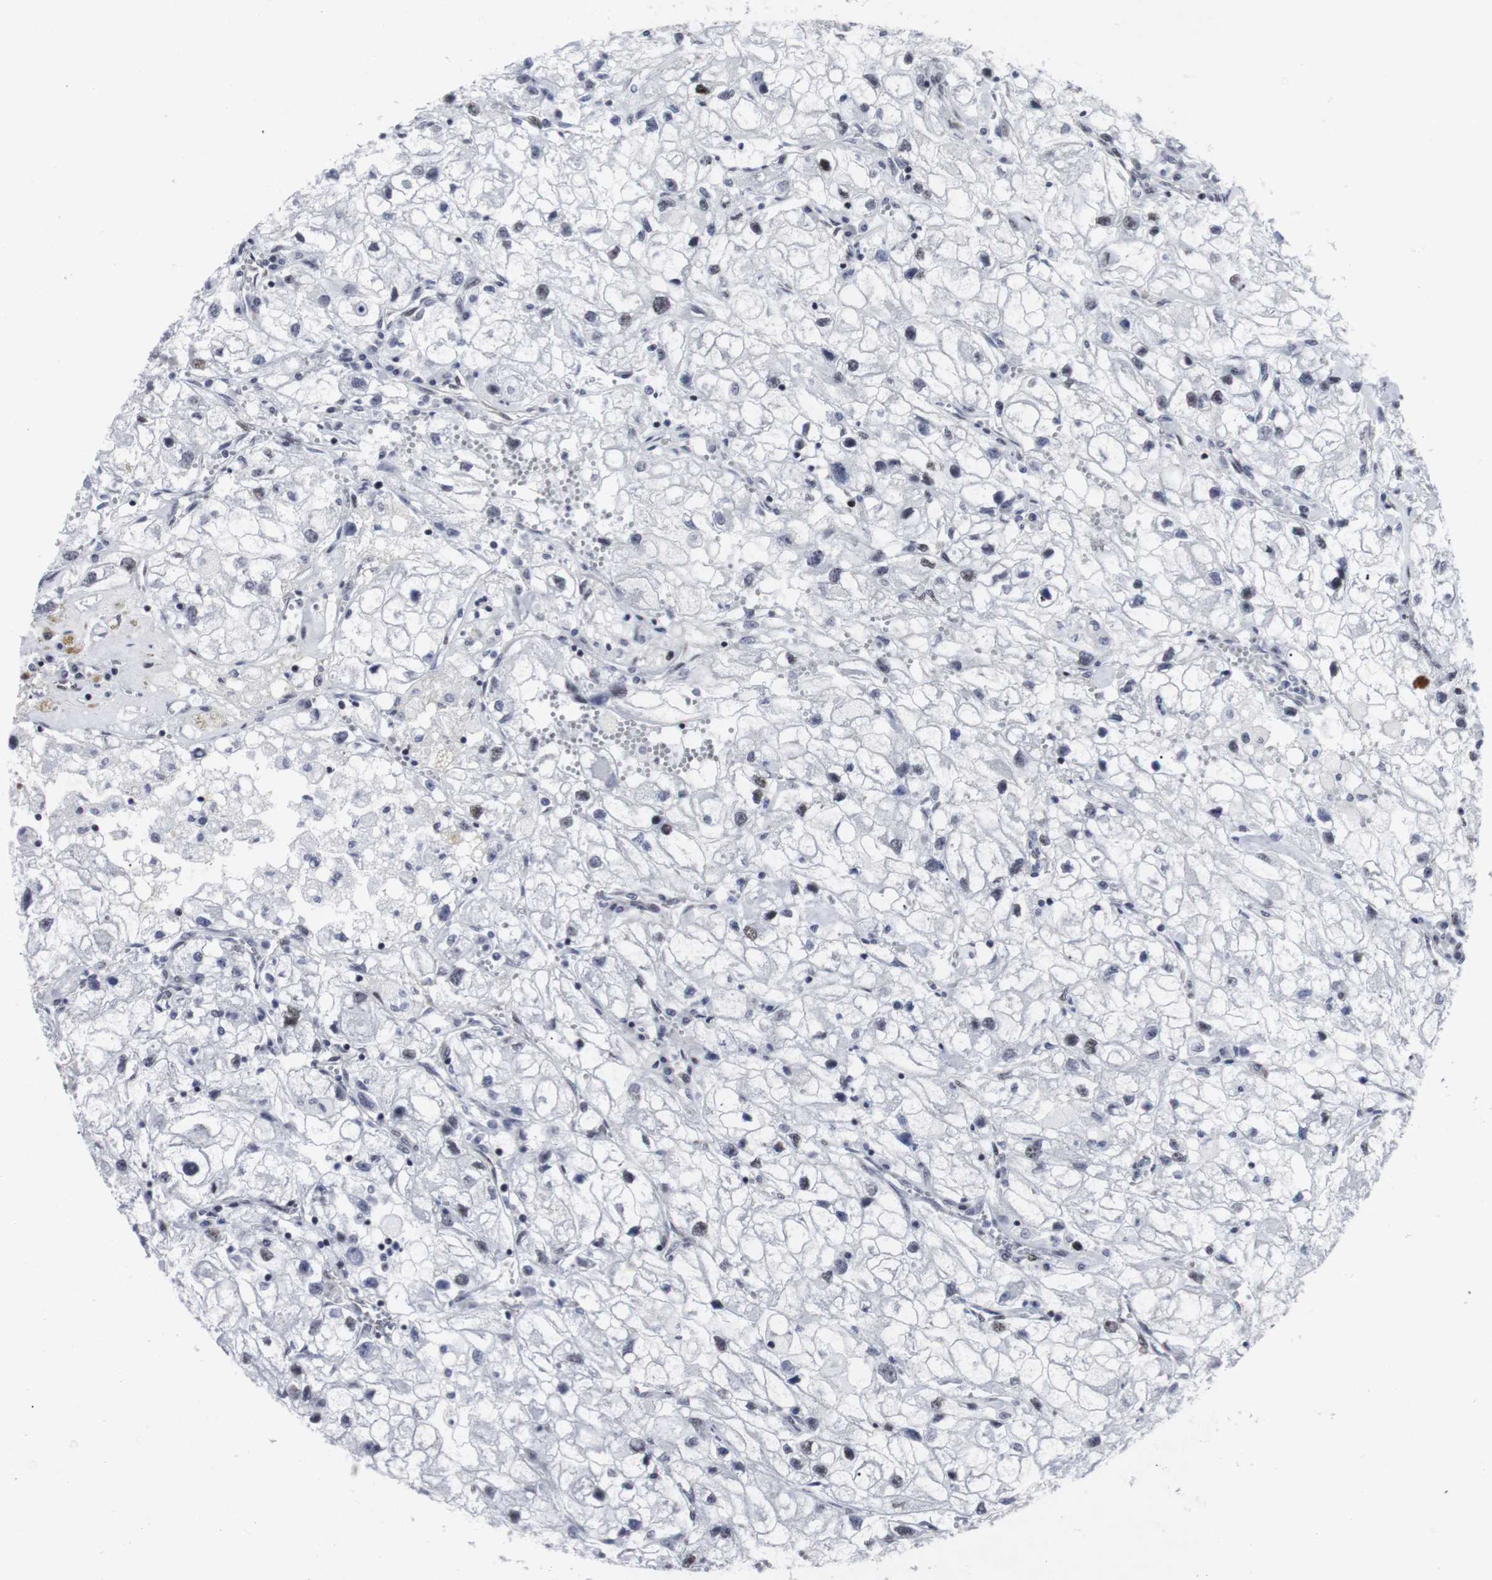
{"staining": {"intensity": "weak", "quantity": "<25%", "location": "nuclear"}, "tissue": "renal cancer", "cell_type": "Tumor cells", "image_type": "cancer", "snomed": [{"axis": "morphology", "description": "Adenocarcinoma, NOS"}, {"axis": "topography", "description": "Kidney"}], "caption": "The IHC histopathology image has no significant staining in tumor cells of renal cancer (adenocarcinoma) tissue.", "gene": "MLH1", "patient": {"sex": "female", "age": 70}}